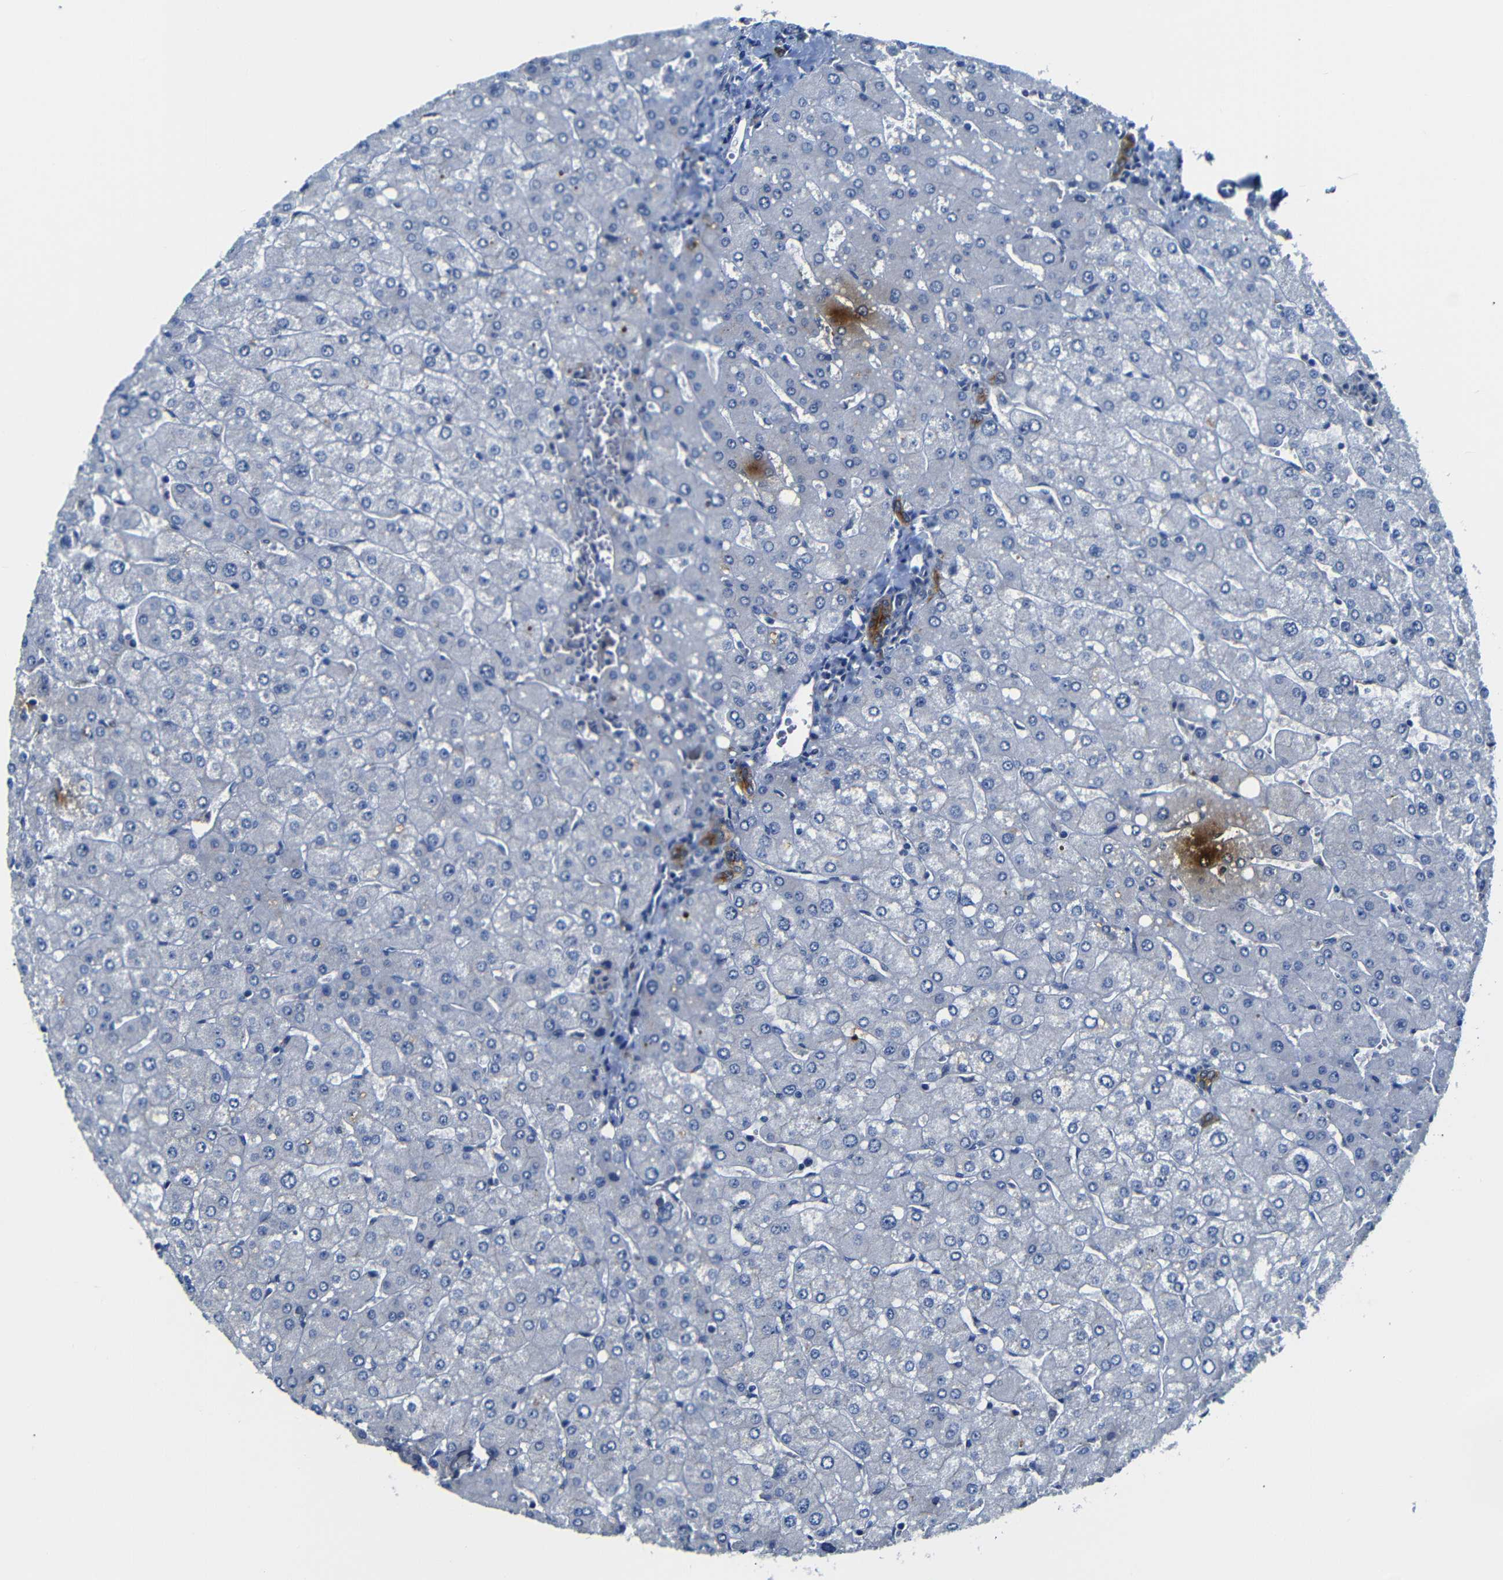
{"staining": {"intensity": "moderate", "quantity": ">75%", "location": "cytoplasmic/membranous"}, "tissue": "liver", "cell_type": "Cholangiocytes", "image_type": "normal", "snomed": [{"axis": "morphology", "description": "Normal tissue, NOS"}, {"axis": "topography", "description": "Liver"}], "caption": "Immunohistochemical staining of unremarkable human liver displays medium levels of moderate cytoplasmic/membranous expression in about >75% of cholangiocytes.", "gene": "AFDN", "patient": {"sex": "male", "age": 55}}